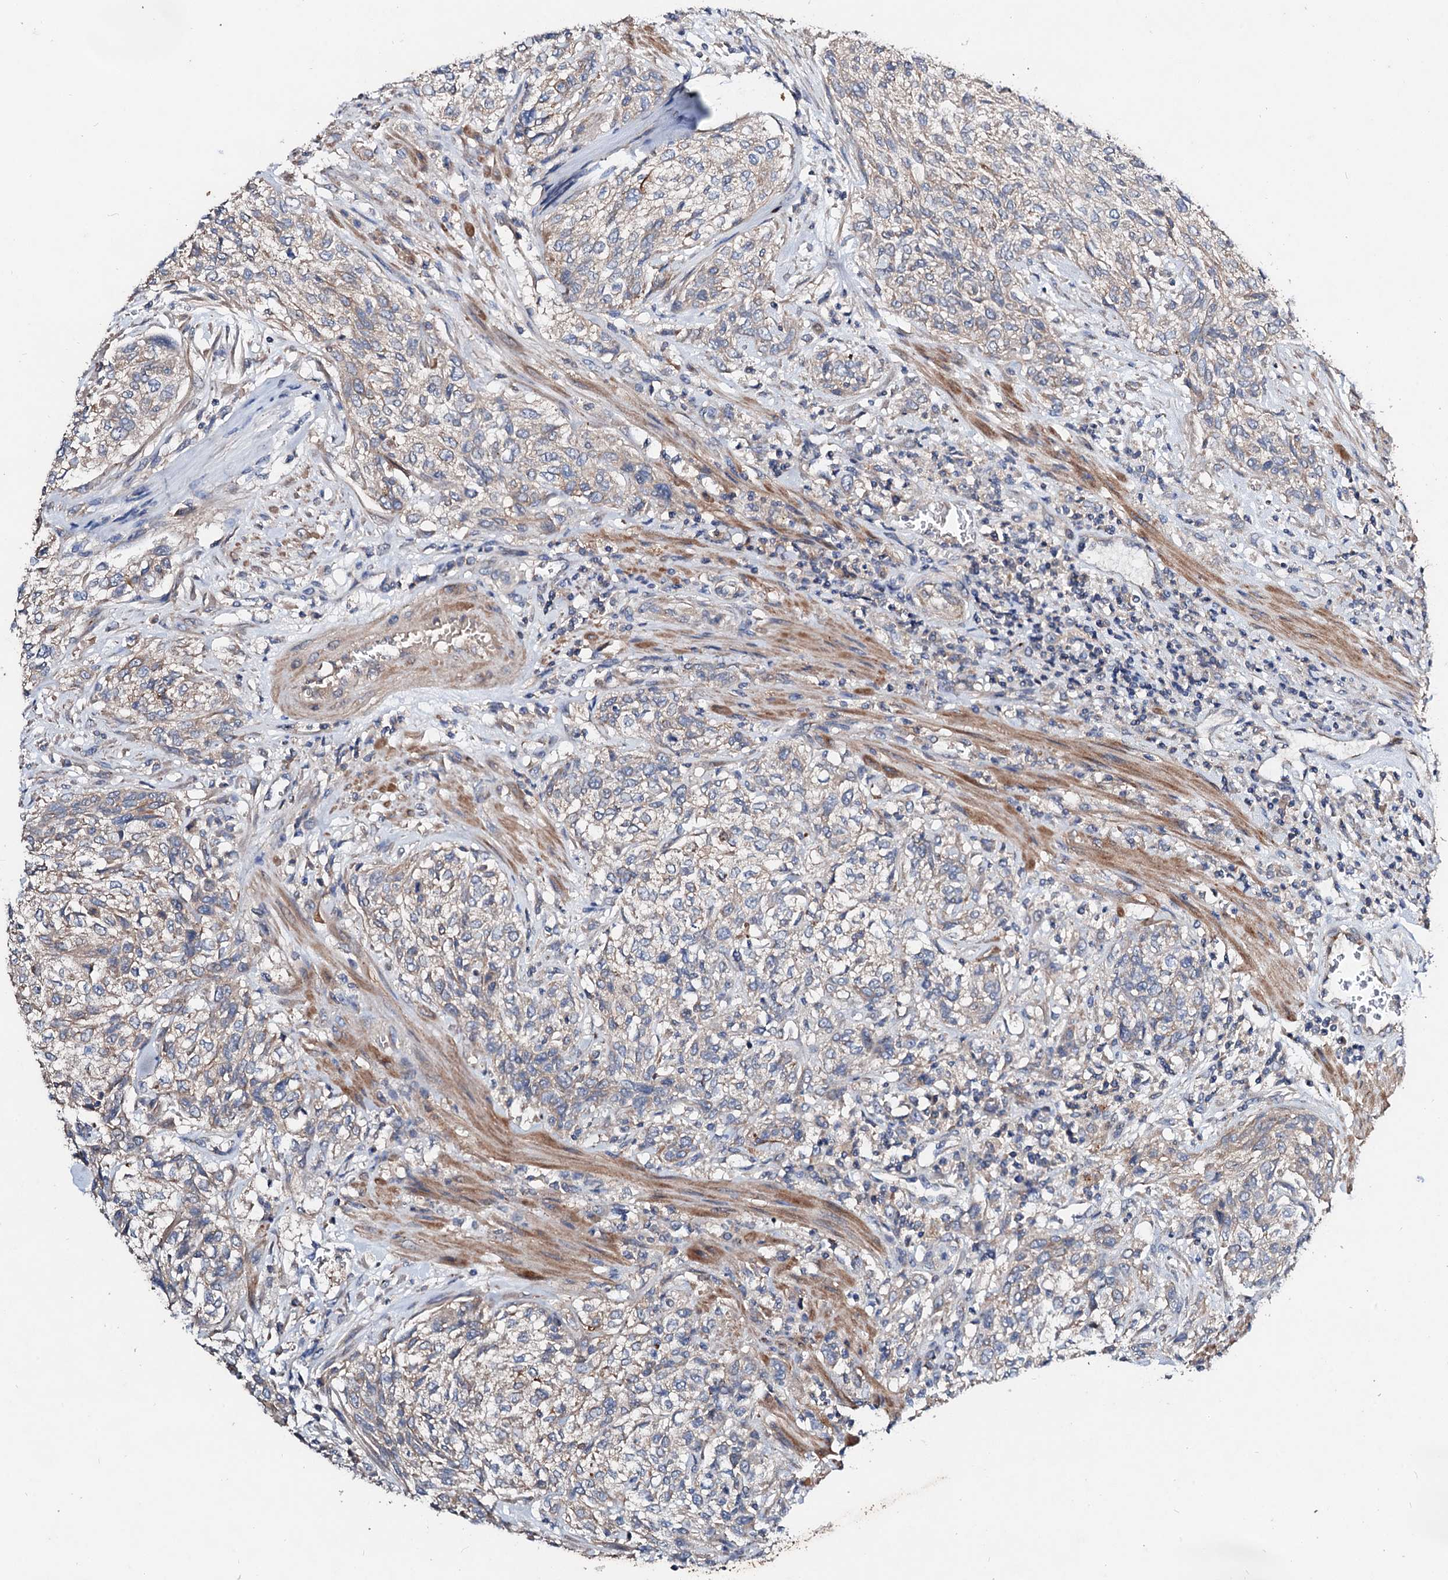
{"staining": {"intensity": "weak", "quantity": "<25%", "location": "cytoplasmic/membranous"}, "tissue": "urothelial cancer", "cell_type": "Tumor cells", "image_type": "cancer", "snomed": [{"axis": "morphology", "description": "Normal tissue, NOS"}, {"axis": "morphology", "description": "Urothelial carcinoma, NOS"}, {"axis": "topography", "description": "Urinary bladder"}, {"axis": "topography", "description": "Peripheral nerve tissue"}], "caption": "Transitional cell carcinoma stained for a protein using immunohistochemistry reveals no expression tumor cells.", "gene": "FIBIN", "patient": {"sex": "male", "age": 35}}